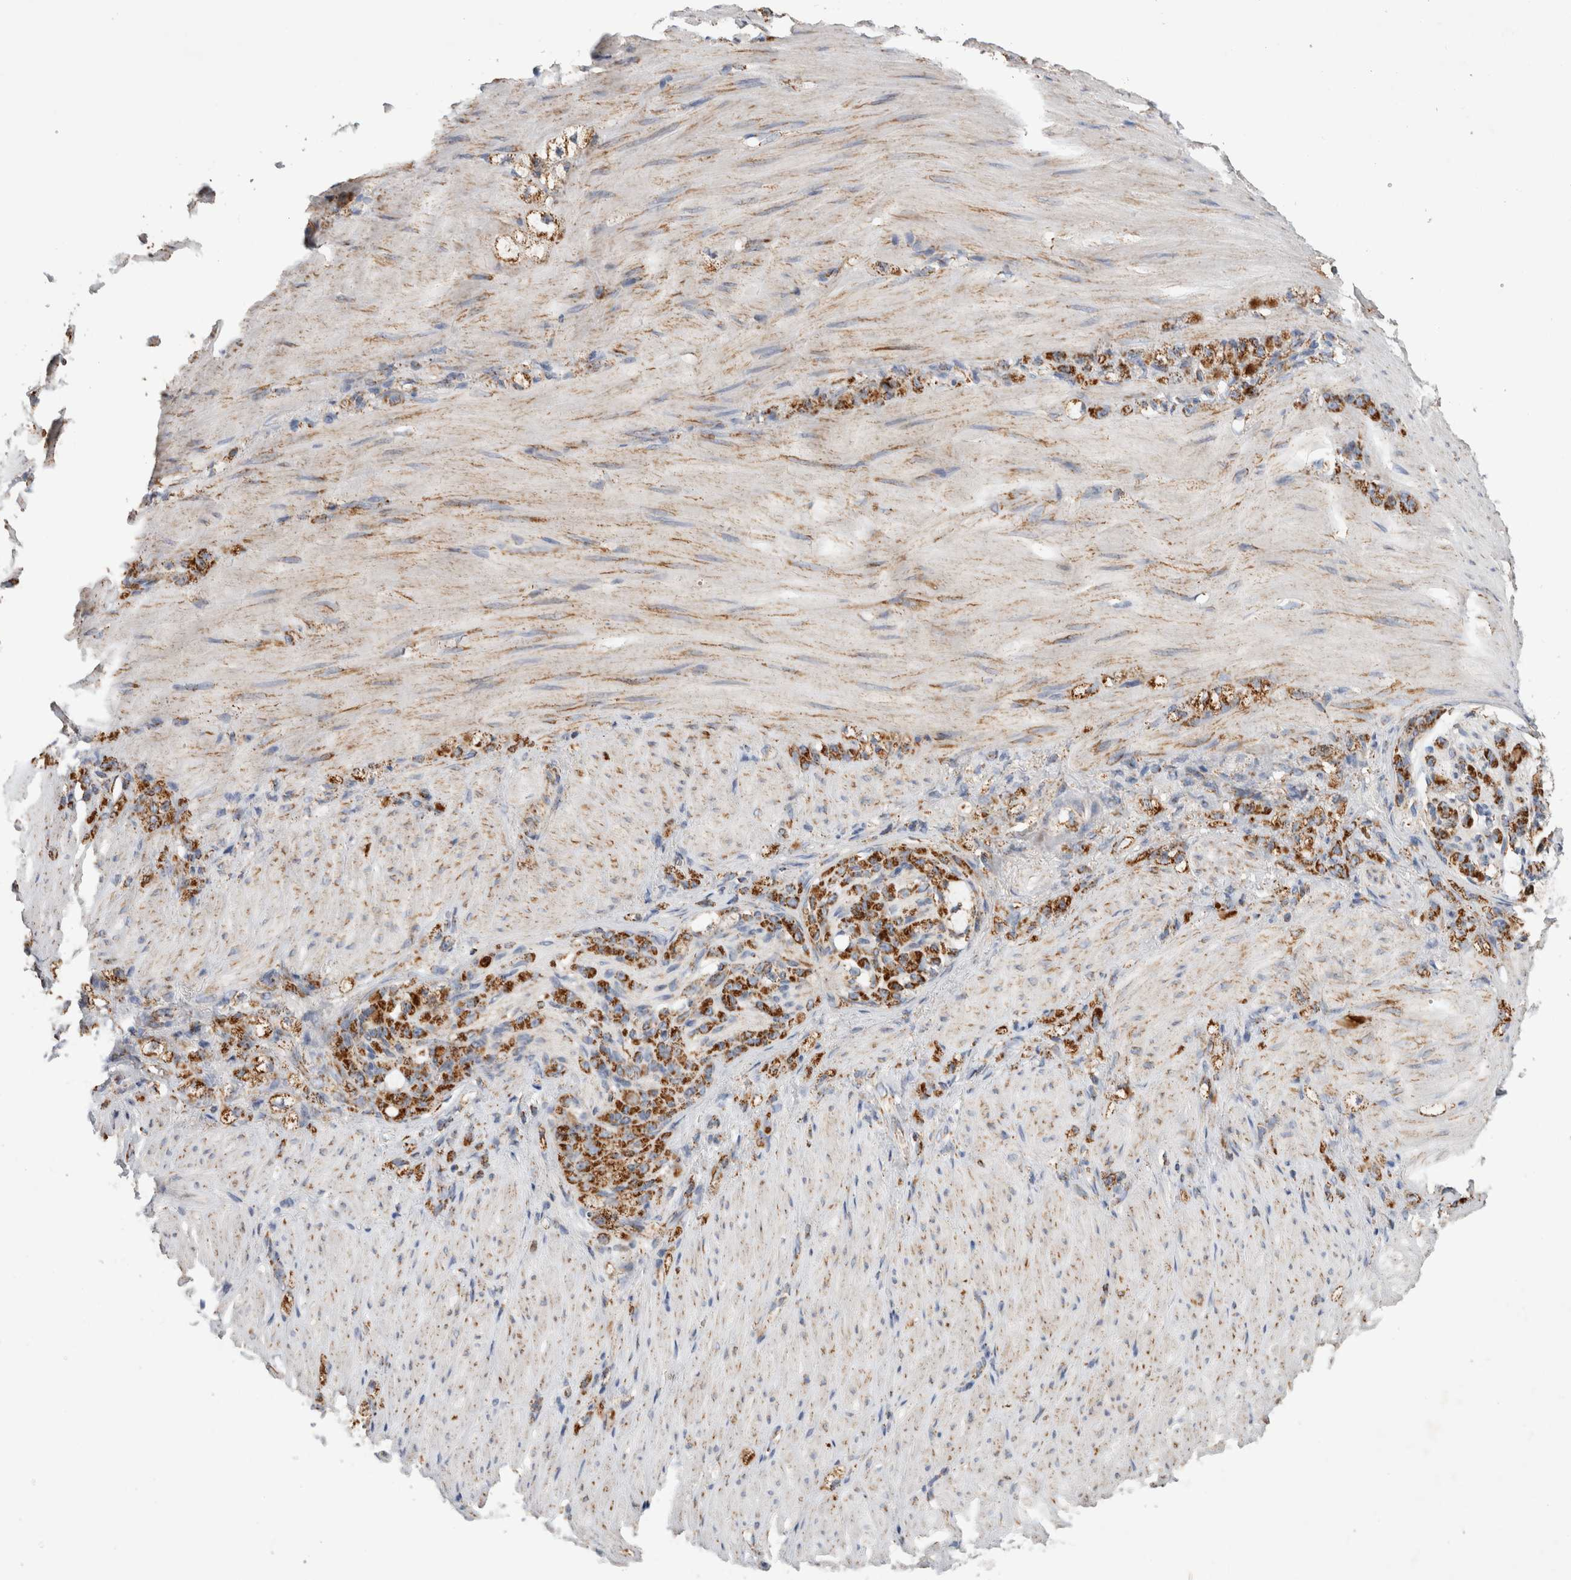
{"staining": {"intensity": "moderate", "quantity": ">75%", "location": "cytoplasmic/membranous"}, "tissue": "stomach cancer", "cell_type": "Tumor cells", "image_type": "cancer", "snomed": [{"axis": "morphology", "description": "Normal tissue, NOS"}, {"axis": "morphology", "description": "Adenocarcinoma, NOS"}, {"axis": "topography", "description": "Stomach"}], "caption": "Brown immunohistochemical staining in stomach adenocarcinoma shows moderate cytoplasmic/membranous positivity in approximately >75% of tumor cells. (DAB (3,3'-diaminobenzidine) IHC, brown staining for protein, blue staining for nuclei).", "gene": "IARS2", "patient": {"sex": "male", "age": 82}}